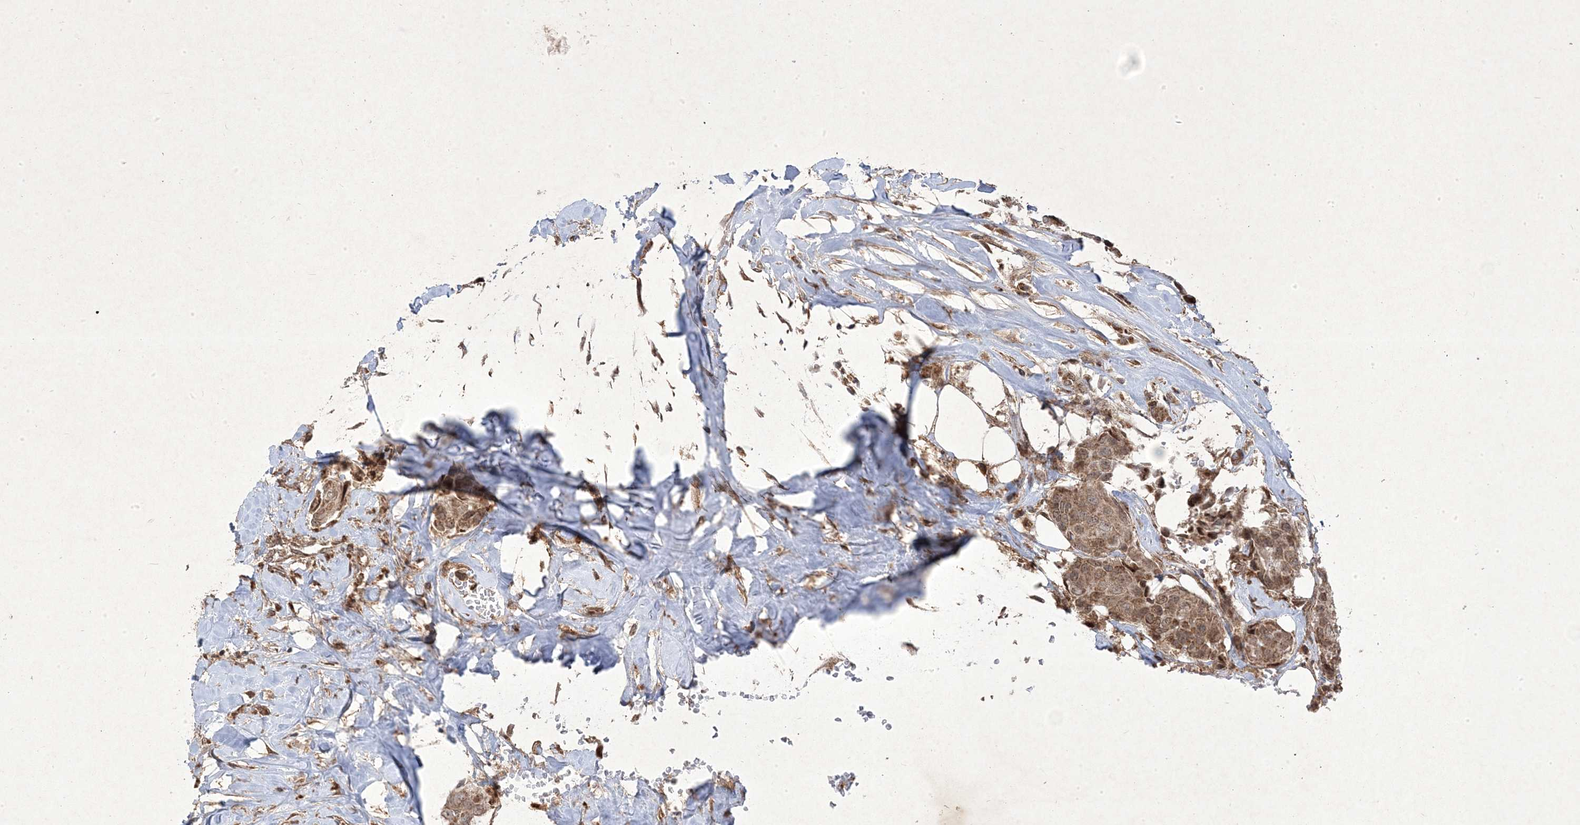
{"staining": {"intensity": "moderate", "quantity": ">75%", "location": "cytoplasmic/membranous,nuclear"}, "tissue": "breast cancer", "cell_type": "Tumor cells", "image_type": "cancer", "snomed": [{"axis": "morphology", "description": "Duct carcinoma"}, {"axis": "topography", "description": "Breast"}], "caption": "This is an image of IHC staining of breast cancer, which shows moderate expression in the cytoplasmic/membranous and nuclear of tumor cells.", "gene": "PLEKHM2", "patient": {"sex": "female", "age": 80}}